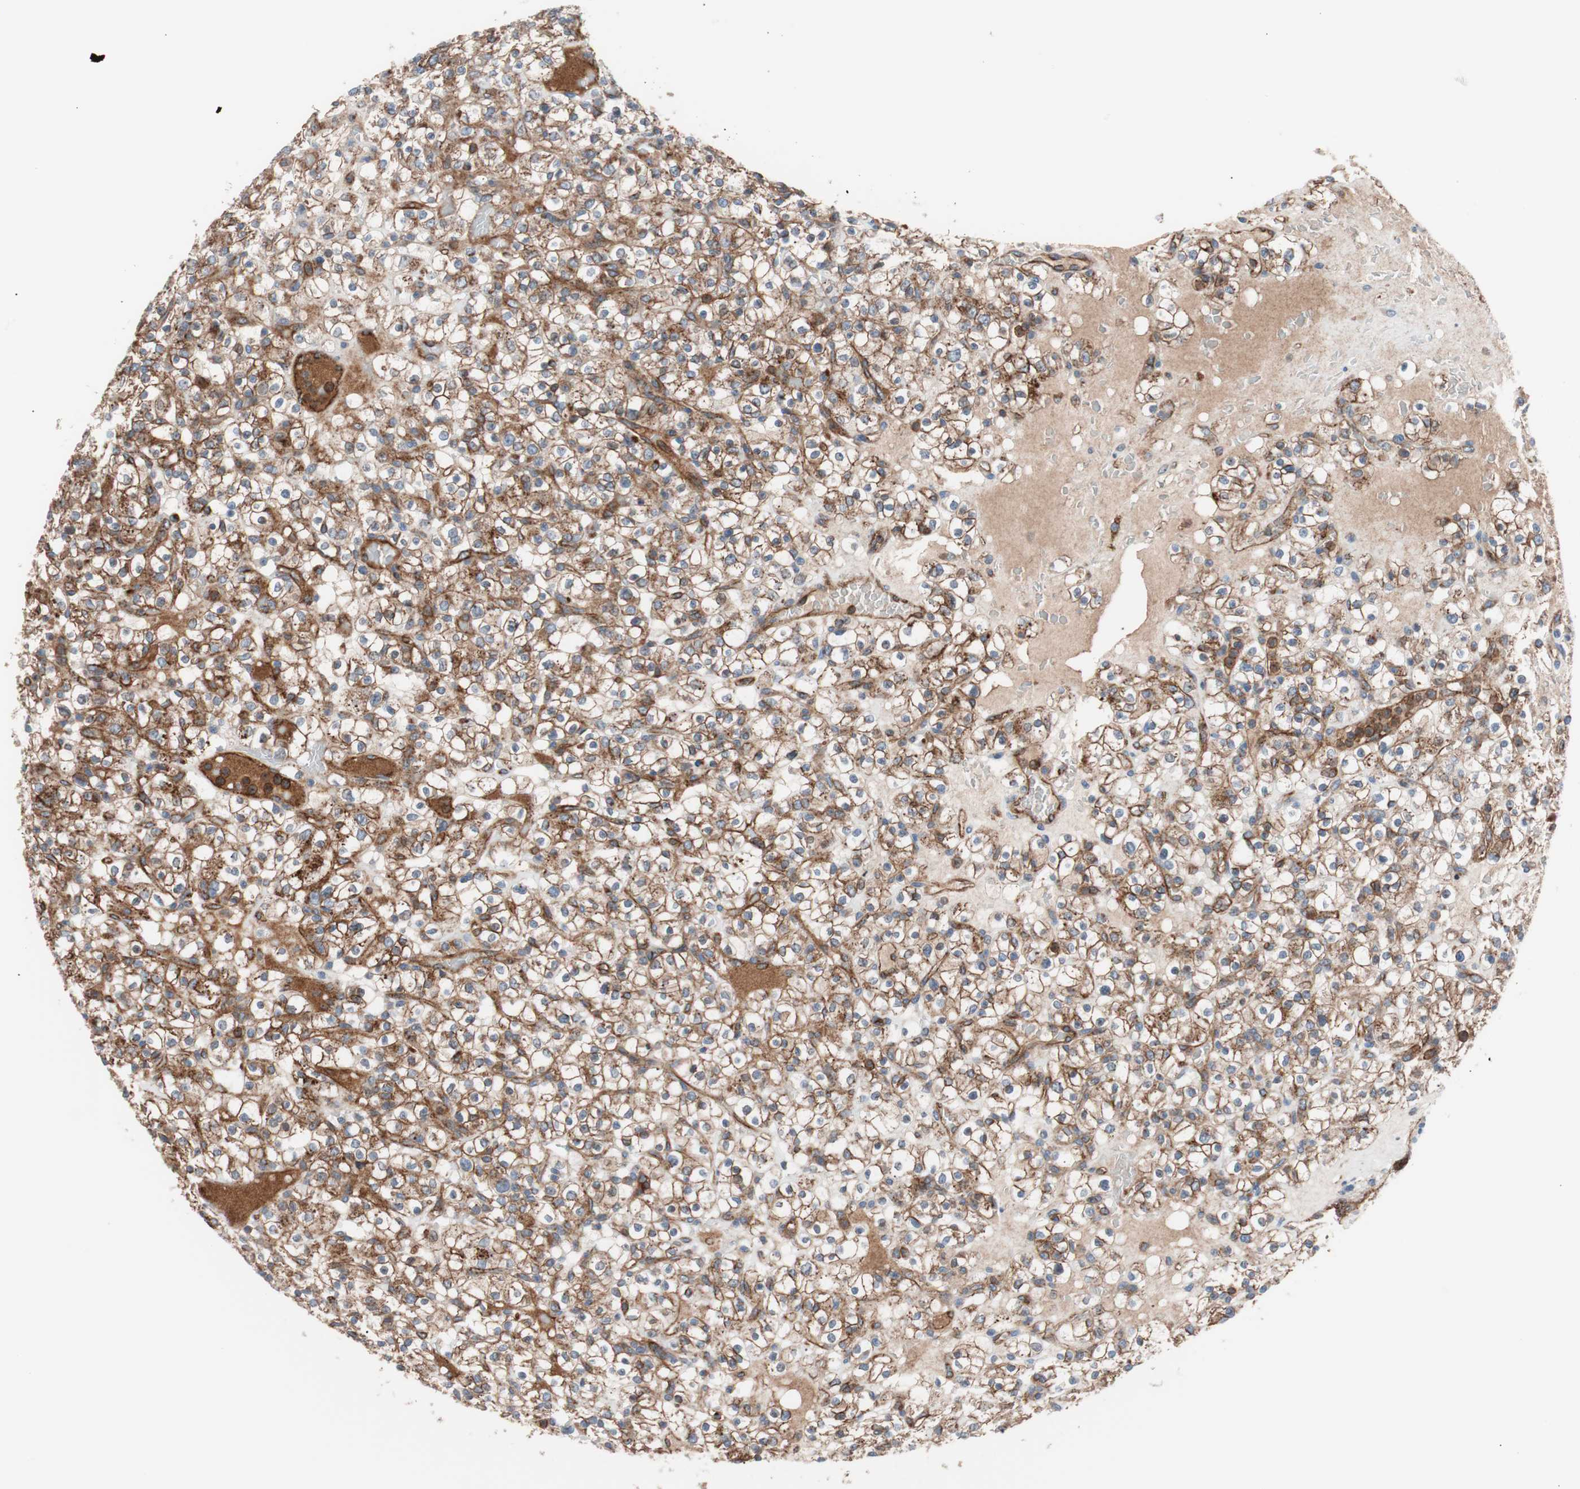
{"staining": {"intensity": "moderate", "quantity": ">75%", "location": "cytoplasmic/membranous"}, "tissue": "renal cancer", "cell_type": "Tumor cells", "image_type": "cancer", "snomed": [{"axis": "morphology", "description": "Normal tissue, NOS"}, {"axis": "morphology", "description": "Adenocarcinoma, NOS"}, {"axis": "topography", "description": "Kidney"}], "caption": "Immunohistochemical staining of human renal cancer (adenocarcinoma) demonstrates medium levels of moderate cytoplasmic/membranous protein expression in approximately >75% of tumor cells.", "gene": "FLOT2", "patient": {"sex": "female", "age": 72}}